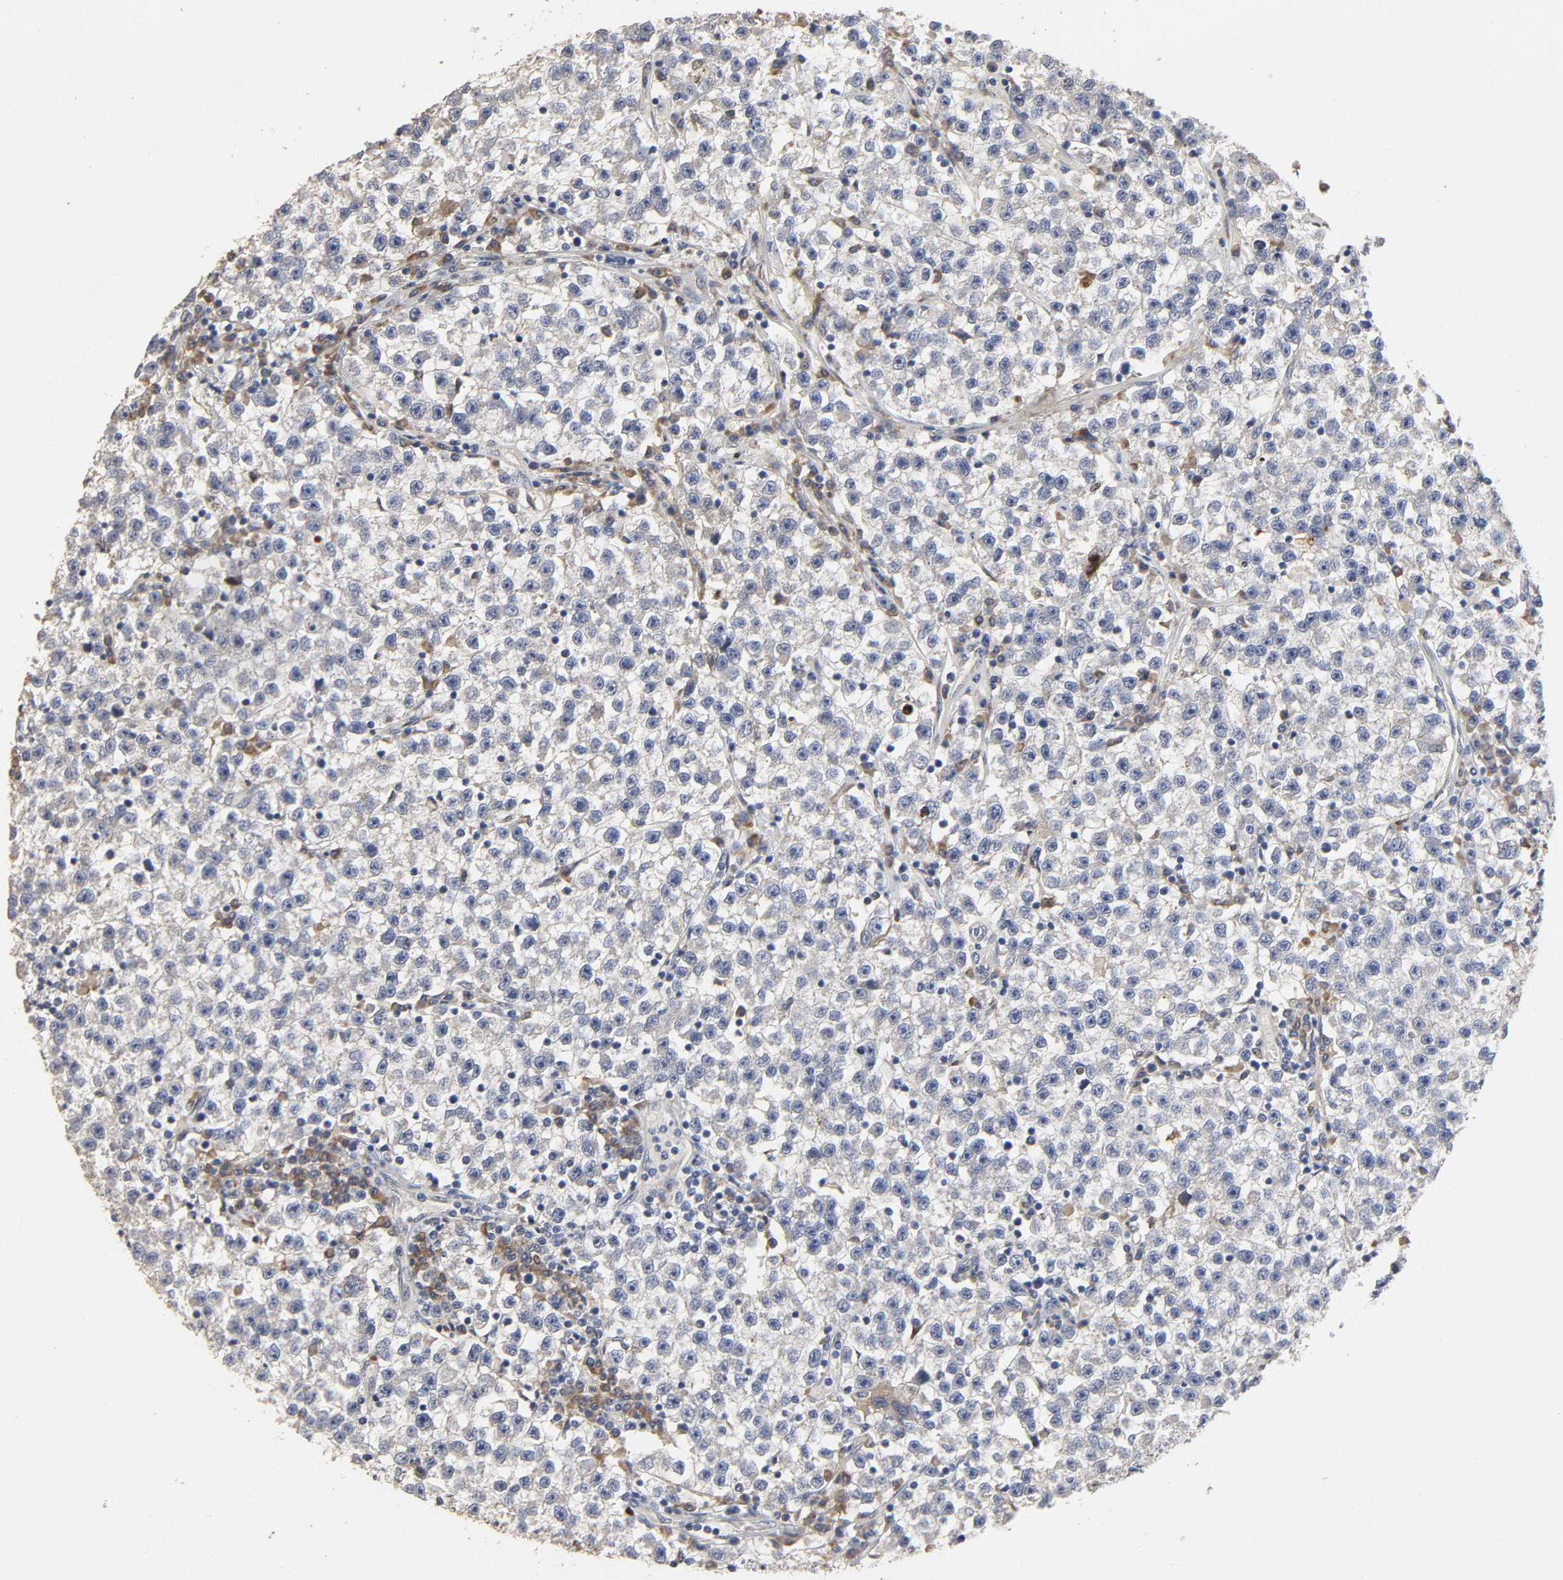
{"staining": {"intensity": "negative", "quantity": "none", "location": "none"}, "tissue": "testis cancer", "cell_type": "Tumor cells", "image_type": "cancer", "snomed": [{"axis": "morphology", "description": "Seminoma, NOS"}, {"axis": "topography", "description": "Testis"}], "caption": "An image of human seminoma (testis) is negative for staining in tumor cells. (DAB (3,3'-diaminobenzidine) immunohistochemistry (IHC) visualized using brightfield microscopy, high magnification).", "gene": "HDLBP", "patient": {"sex": "male", "age": 22}}